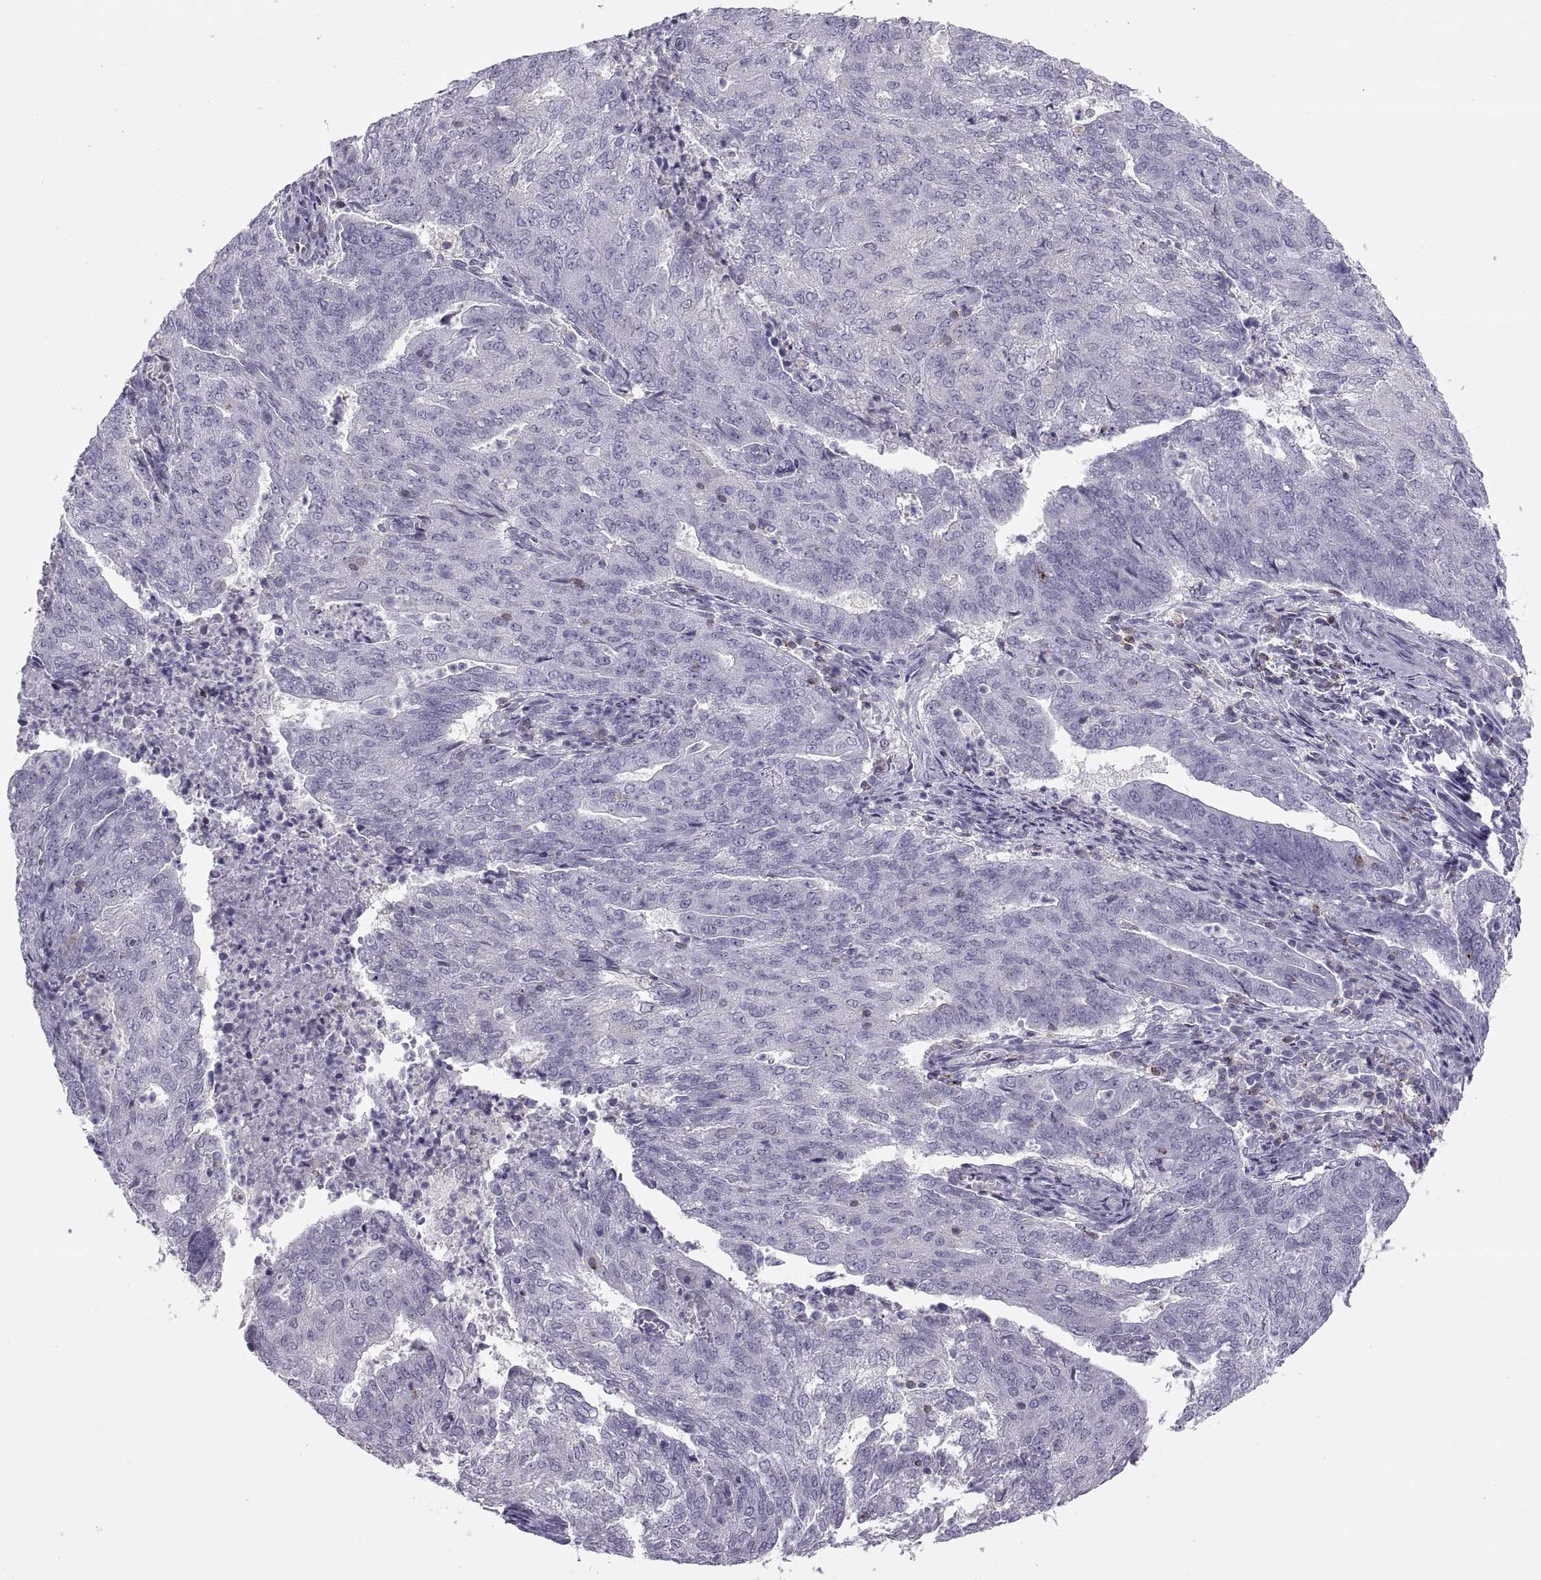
{"staining": {"intensity": "negative", "quantity": "none", "location": "none"}, "tissue": "endometrial cancer", "cell_type": "Tumor cells", "image_type": "cancer", "snomed": [{"axis": "morphology", "description": "Adenocarcinoma, NOS"}, {"axis": "topography", "description": "Endometrium"}], "caption": "The micrograph shows no significant positivity in tumor cells of endometrial cancer. (DAB (3,3'-diaminobenzidine) IHC visualized using brightfield microscopy, high magnification).", "gene": "TTC21A", "patient": {"sex": "female", "age": 82}}